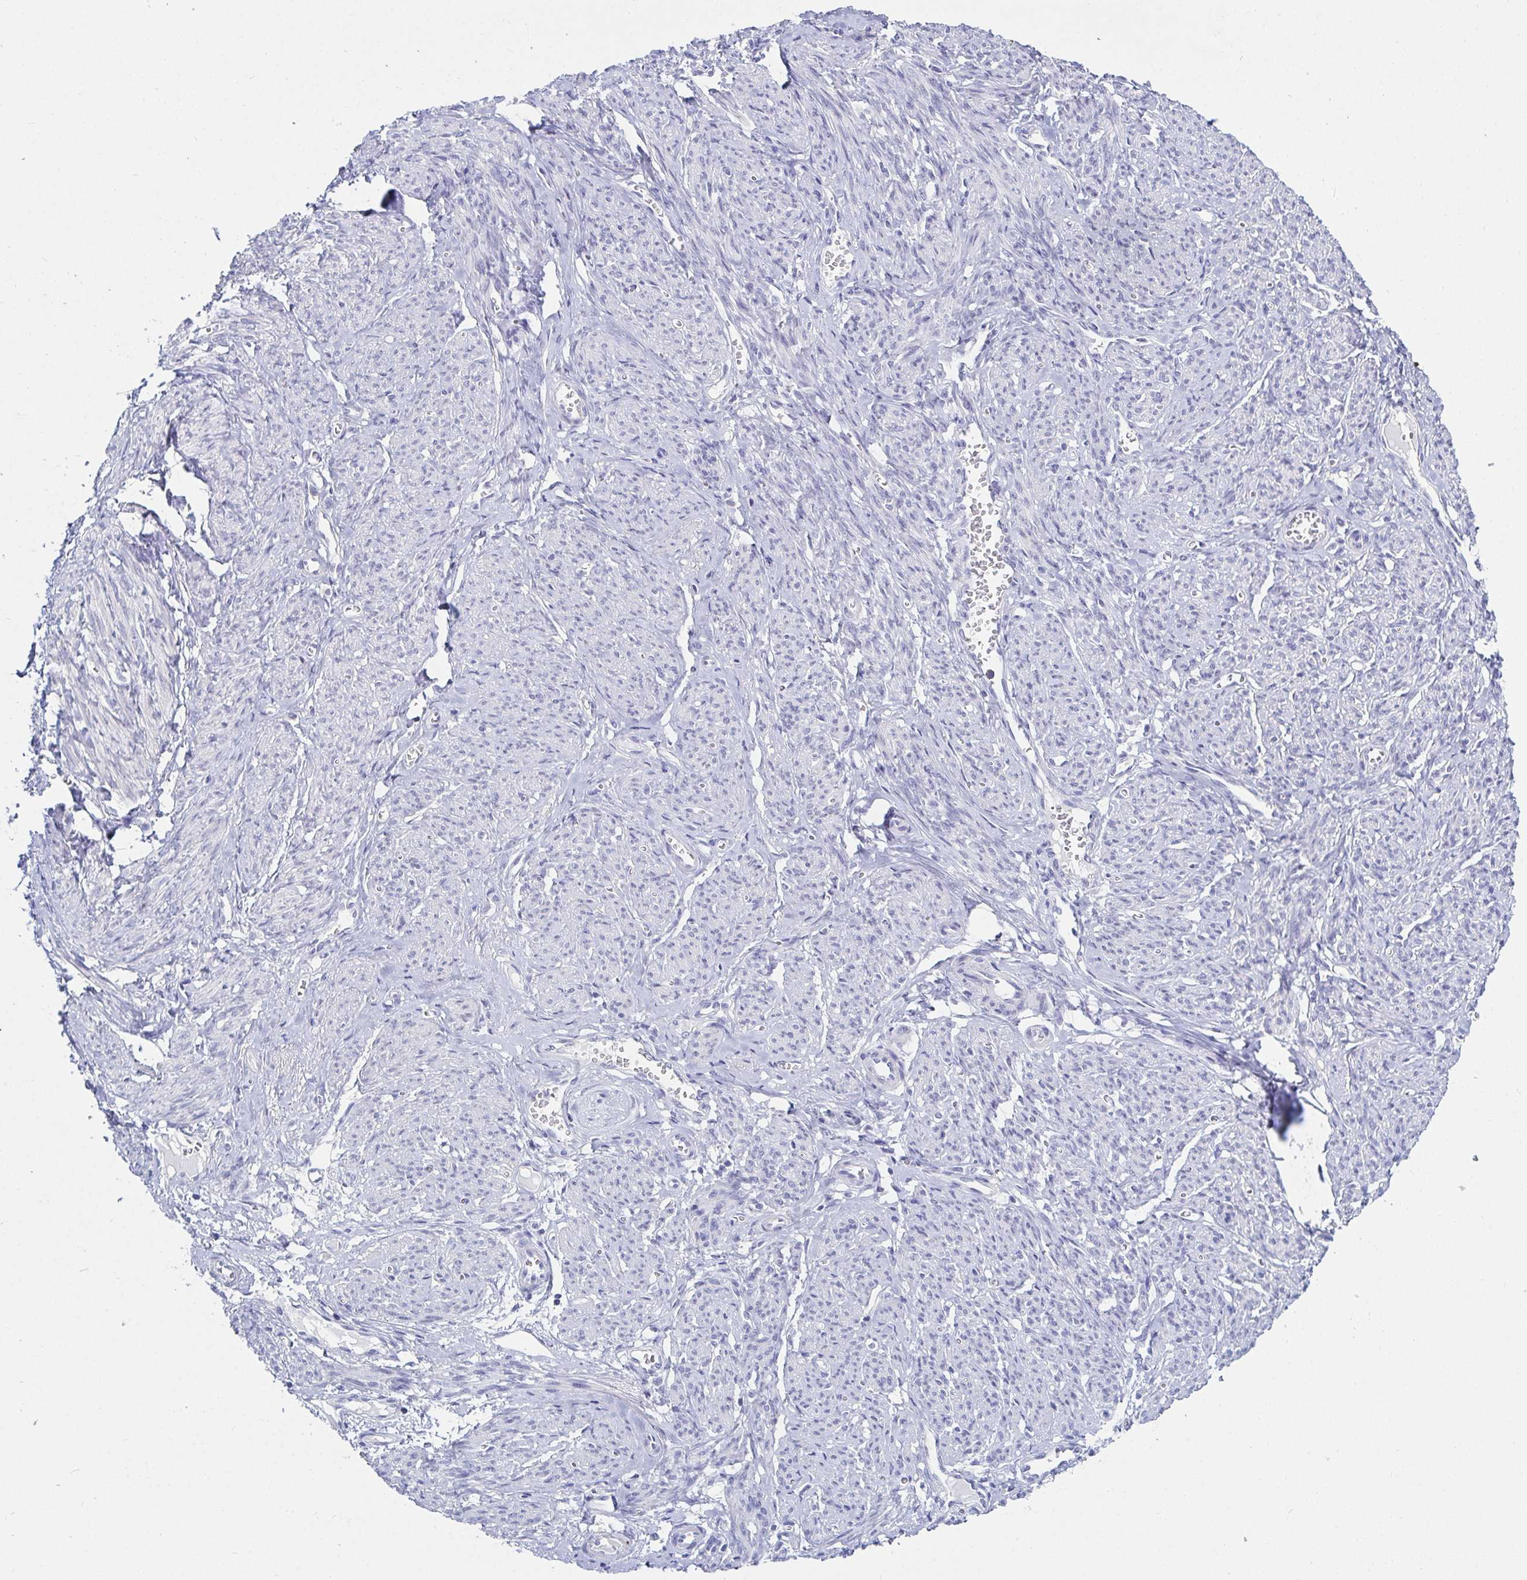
{"staining": {"intensity": "negative", "quantity": "none", "location": "none"}, "tissue": "smooth muscle", "cell_type": "Smooth muscle cells", "image_type": "normal", "snomed": [{"axis": "morphology", "description": "Normal tissue, NOS"}, {"axis": "topography", "description": "Smooth muscle"}], "caption": "High magnification brightfield microscopy of benign smooth muscle stained with DAB (3,3'-diaminobenzidine) (brown) and counterstained with hematoxylin (blue): smooth muscle cells show no significant positivity.", "gene": "OR10K1", "patient": {"sex": "female", "age": 65}}